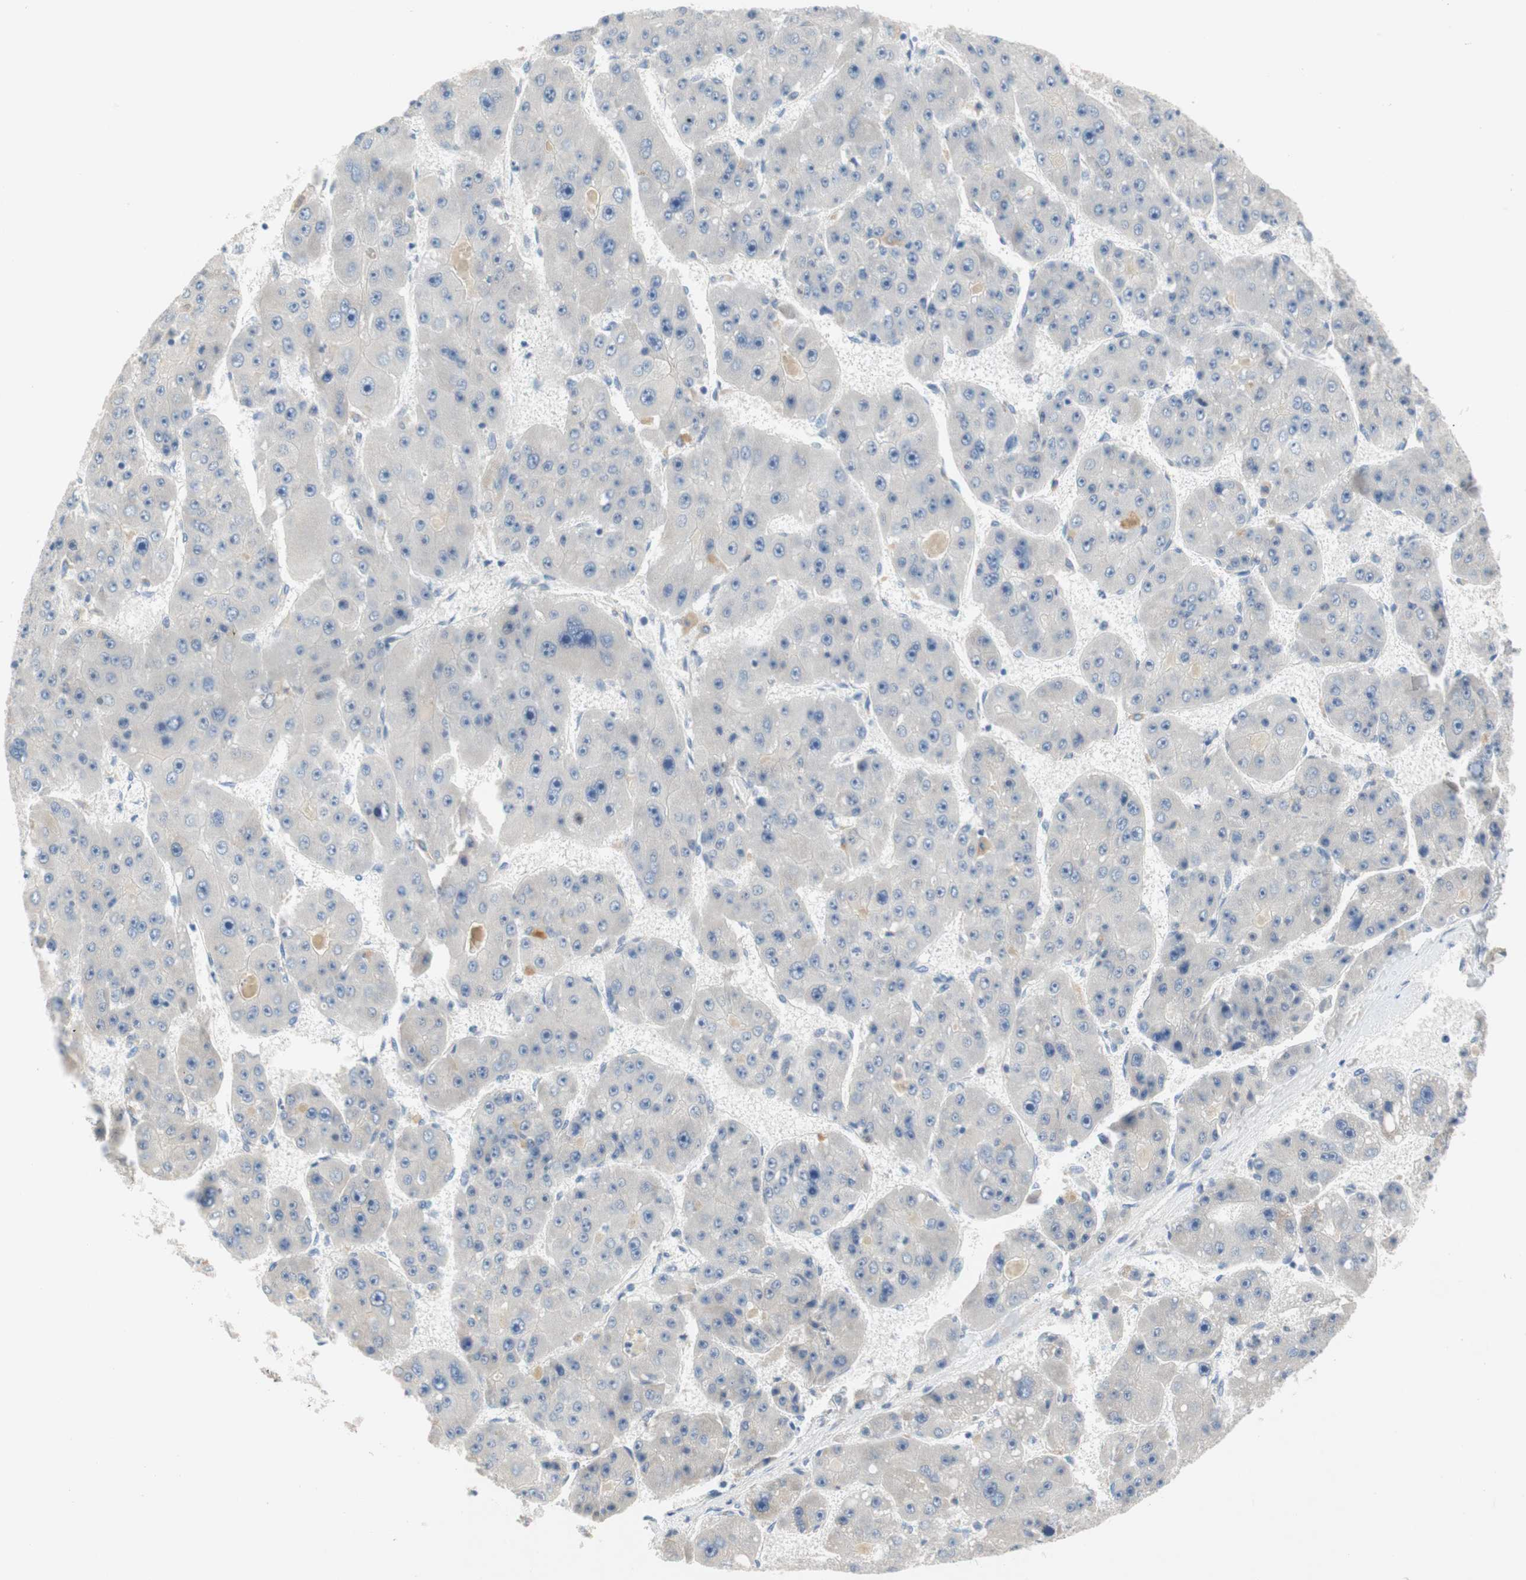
{"staining": {"intensity": "negative", "quantity": "none", "location": "none"}, "tissue": "liver cancer", "cell_type": "Tumor cells", "image_type": "cancer", "snomed": [{"axis": "morphology", "description": "Carcinoma, Hepatocellular, NOS"}, {"axis": "topography", "description": "Liver"}], "caption": "A histopathology image of liver cancer stained for a protein exhibits no brown staining in tumor cells.", "gene": "RELB", "patient": {"sex": "female", "age": 61}}